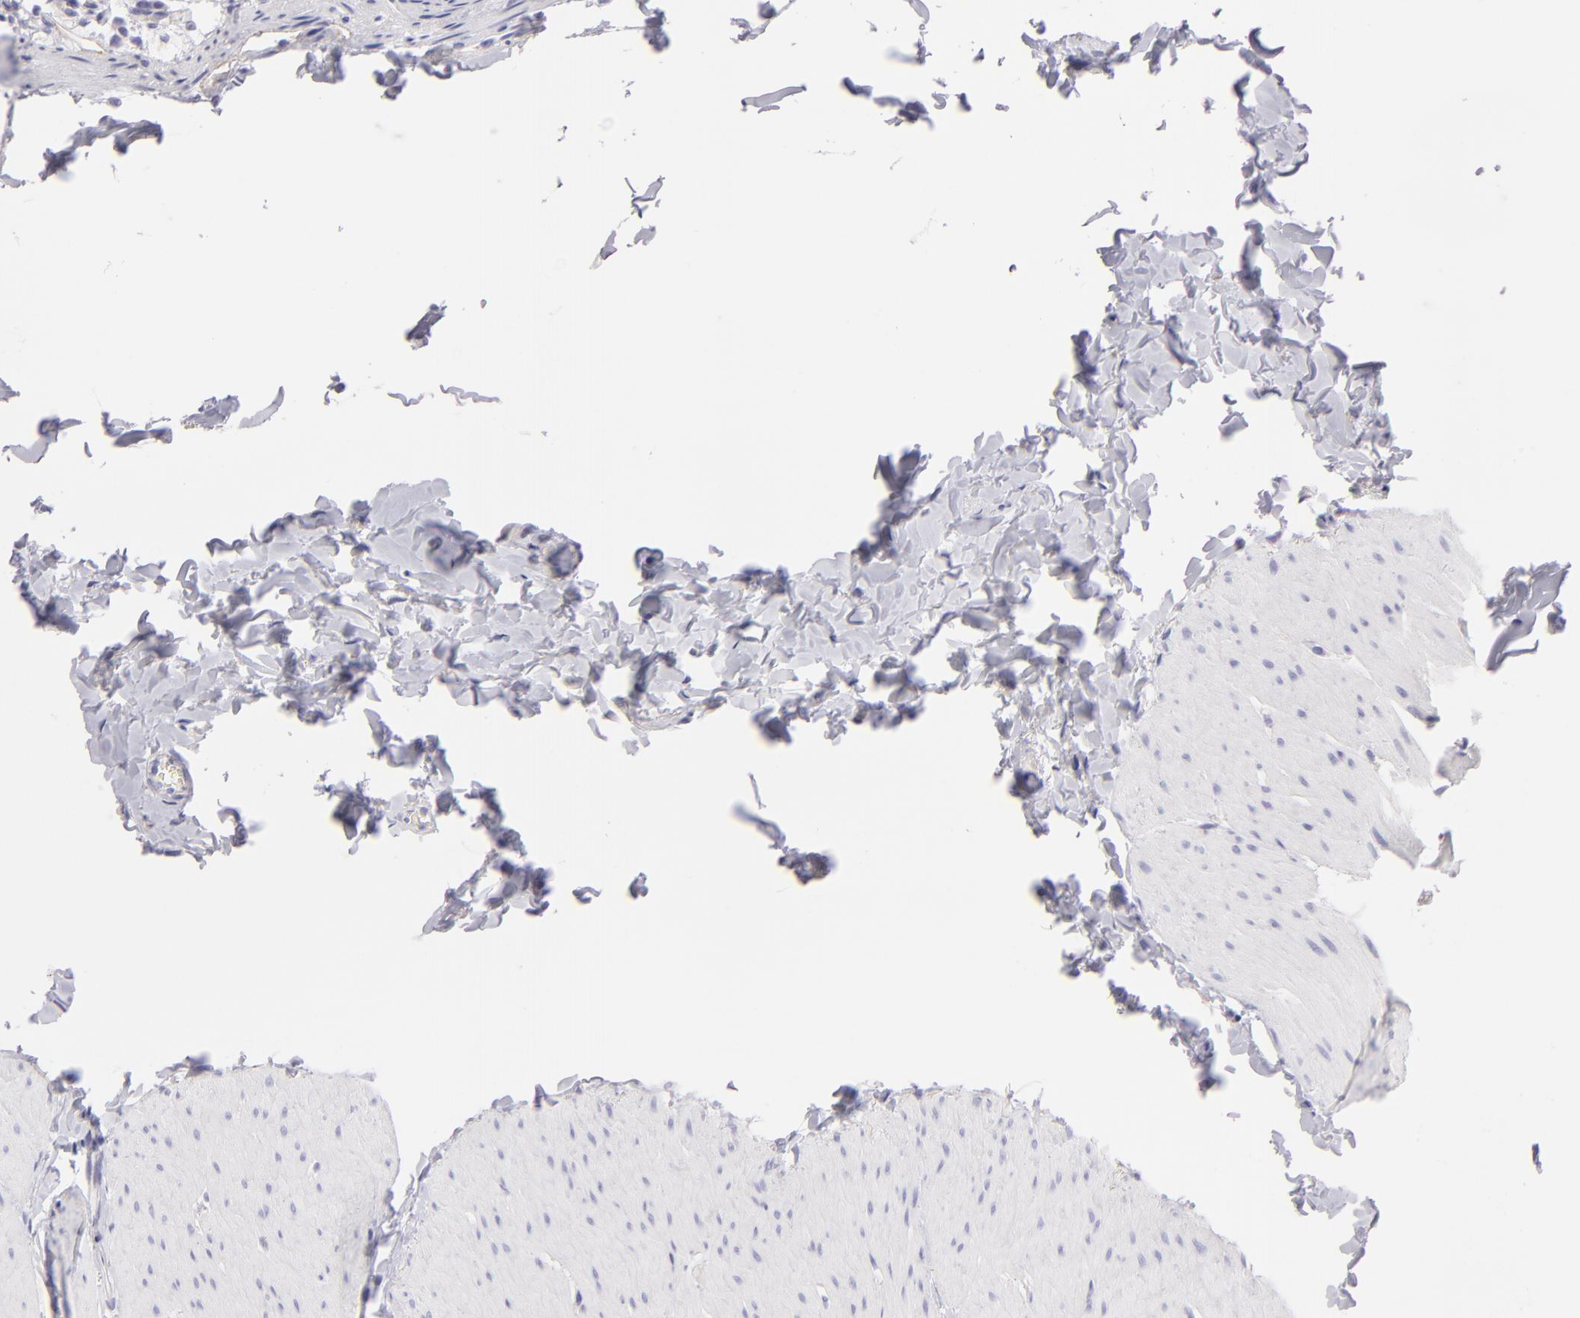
{"staining": {"intensity": "negative", "quantity": "none", "location": "none"}, "tissue": "colon", "cell_type": "Endothelial cells", "image_type": "normal", "snomed": [{"axis": "morphology", "description": "Normal tissue, NOS"}, {"axis": "topography", "description": "Smooth muscle"}, {"axis": "topography", "description": "Colon"}], "caption": "Immunohistochemical staining of normal colon reveals no significant expression in endothelial cells.", "gene": "DLG4", "patient": {"sex": "male", "age": 67}}